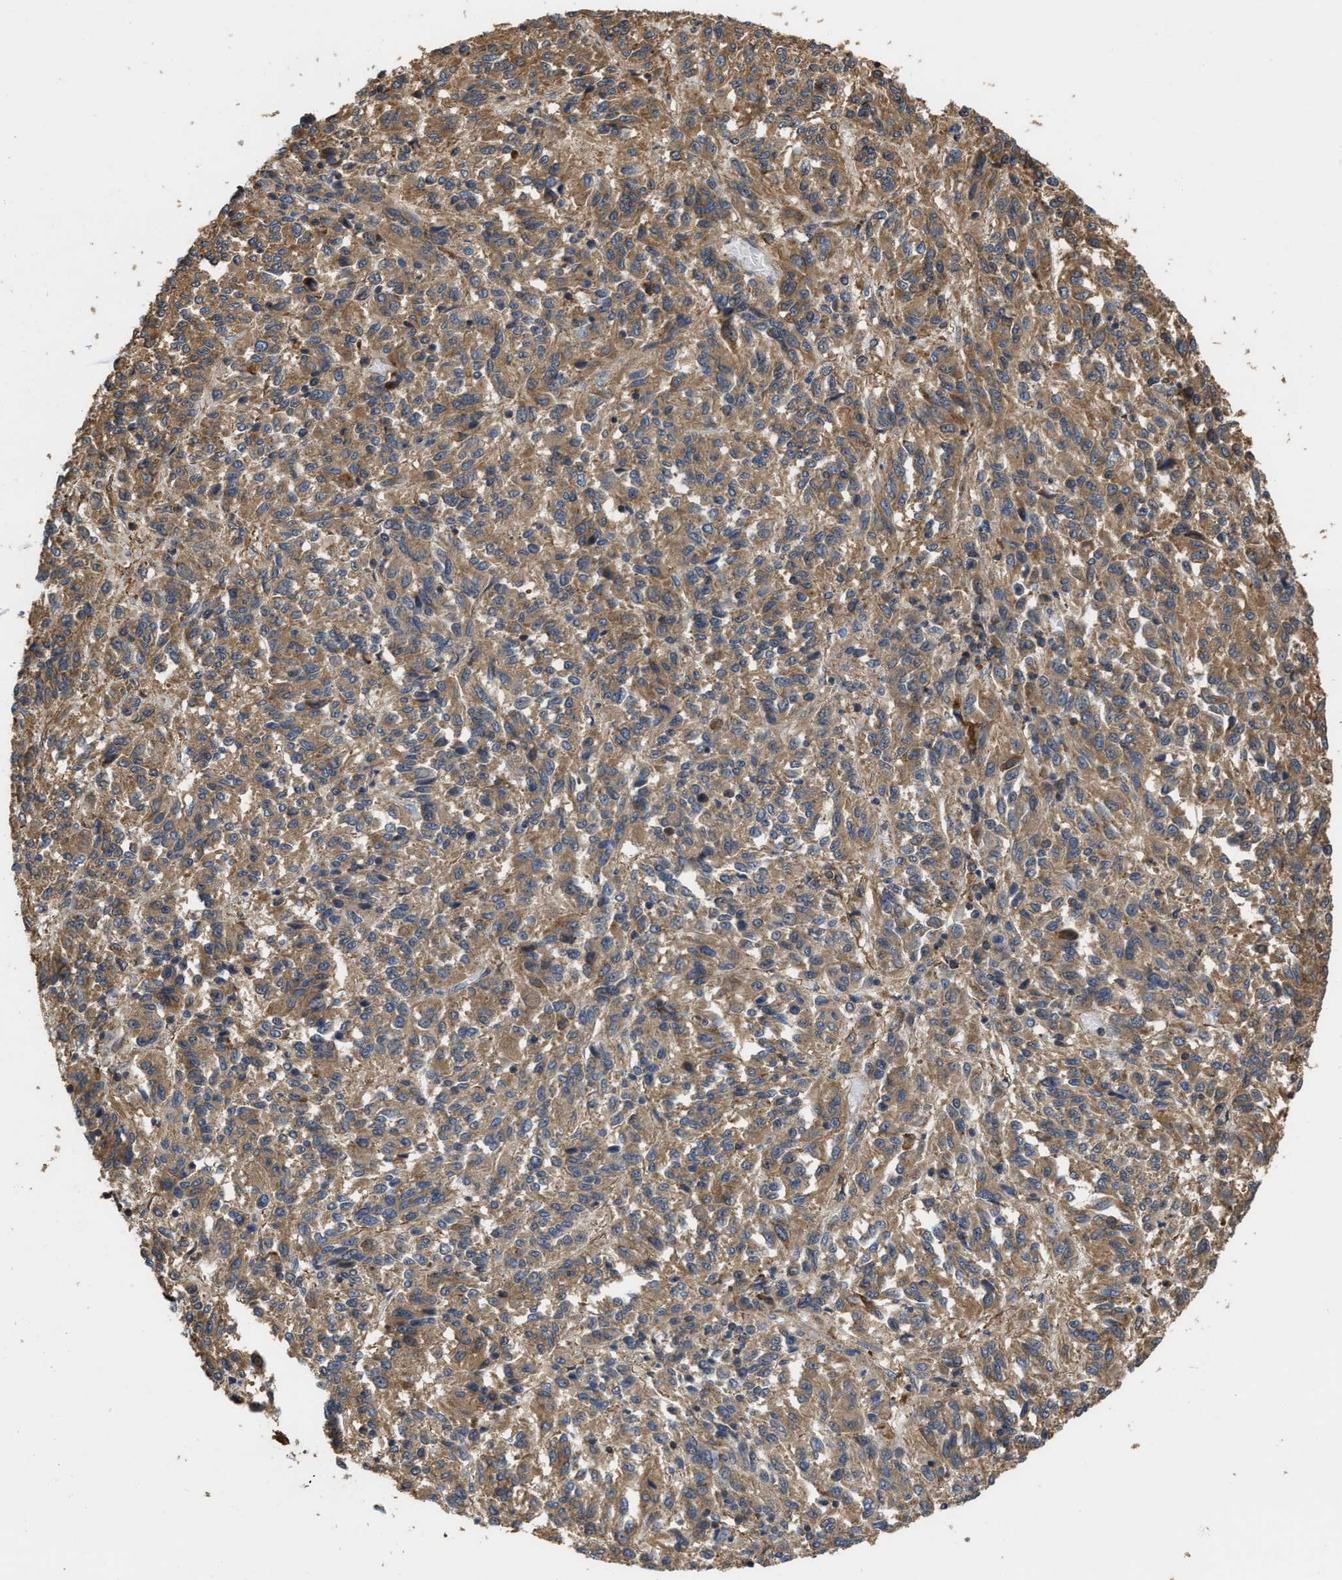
{"staining": {"intensity": "strong", "quantity": ">75%", "location": "cytoplasmic/membranous"}, "tissue": "melanoma", "cell_type": "Tumor cells", "image_type": "cancer", "snomed": [{"axis": "morphology", "description": "Malignant melanoma, Metastatic site"}, {"axis": "topography", "description": "Lung"}], "caption": "Immunohistochemical staining of human malignant melanoma (metastatic site) exhibits high levels of strong cytoplasmic/membranous protein staining in about >75% of tumor cells. Using DAB (brown) and hematoxylin (blue) stains, captured at high magnification using brightfield microscopy.", "gene": "ATIC", "patient": {"sex": "male", "age": 64}}